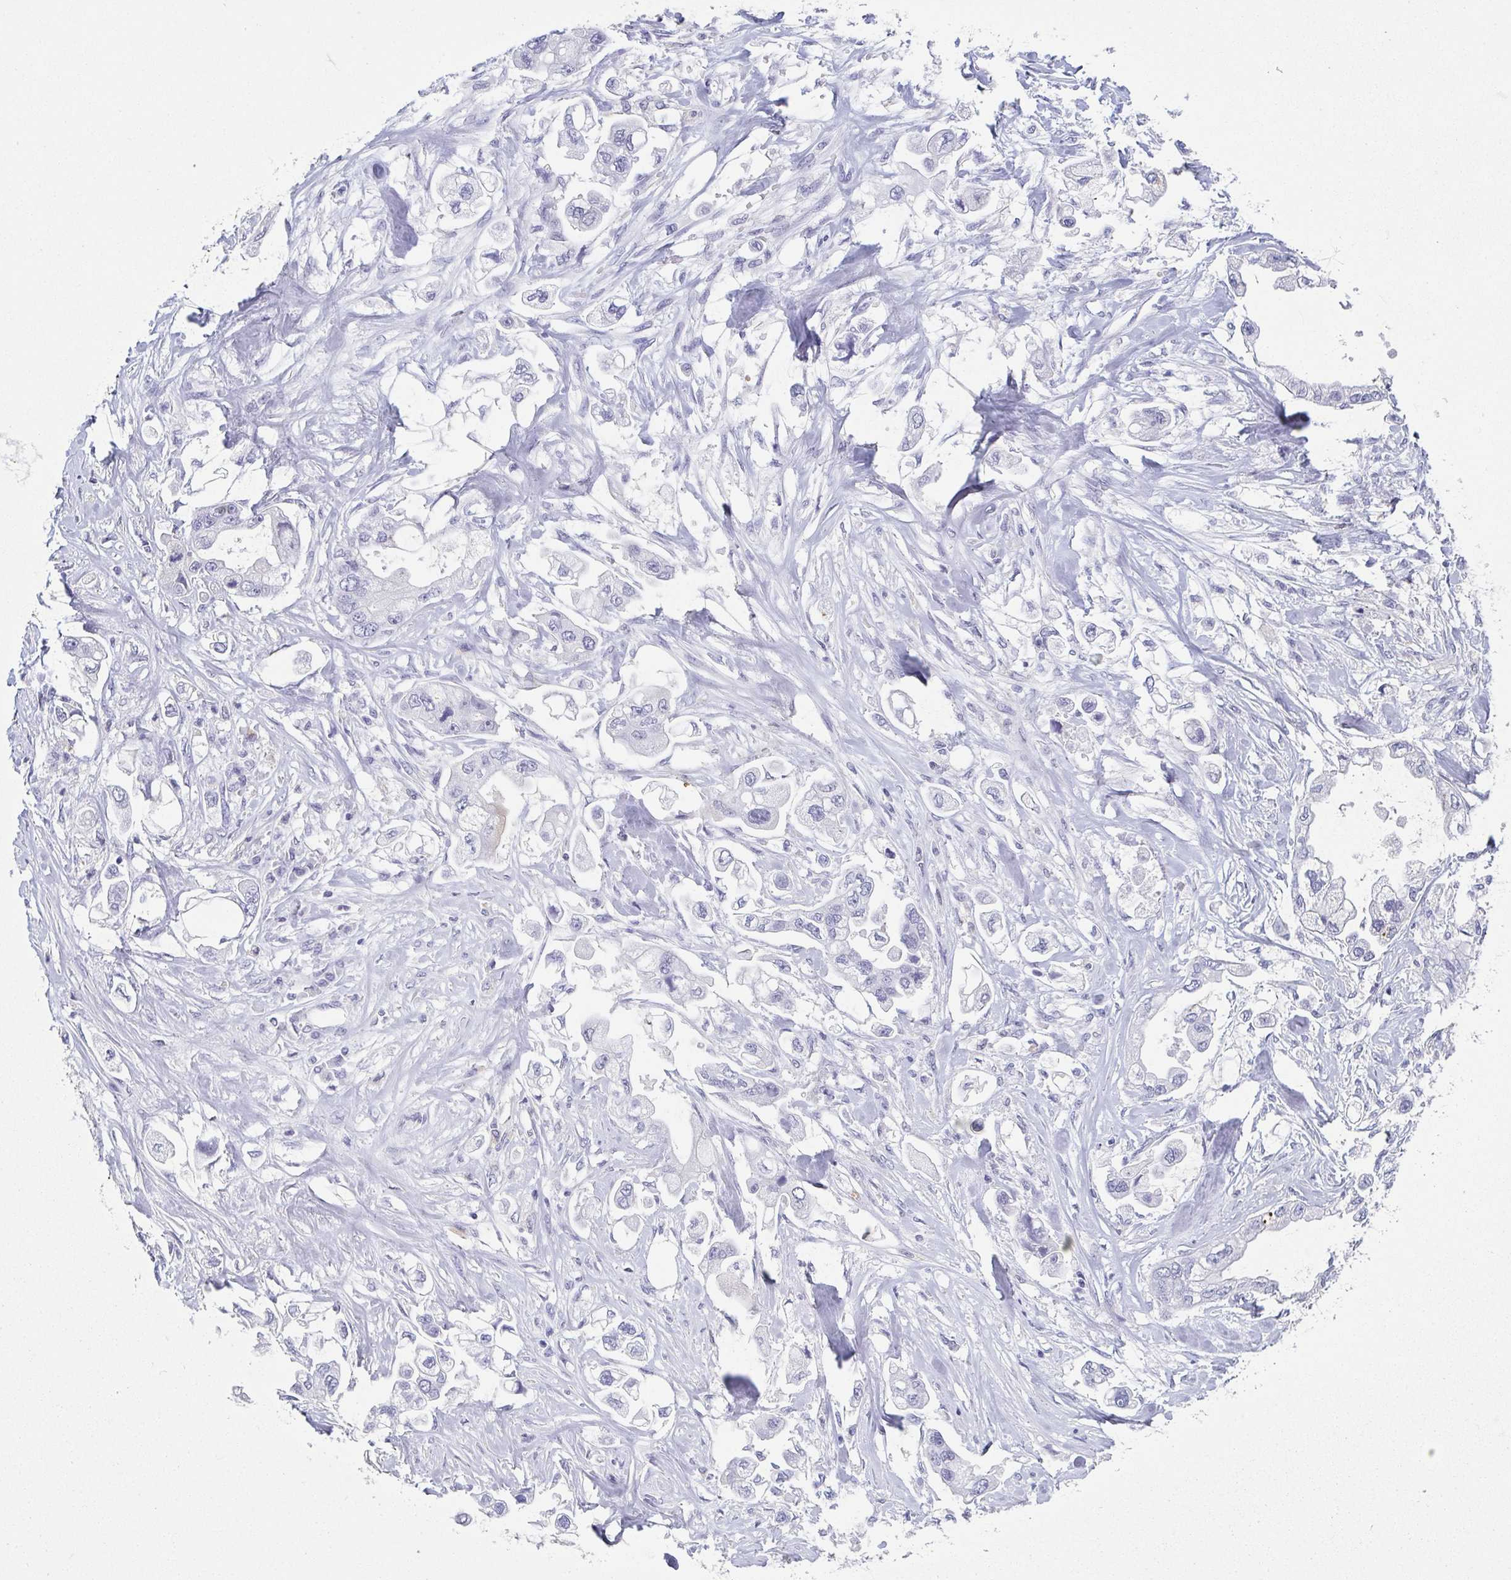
{"staining": {"intensity": "negative", "quantity": "none", "location": "none"}, "tissue": "stomach cancer", "cell_type": "Tumor cells", "image_type": "cancer", "snomed": [{"axis": "morphology", "description": "Adenocarcinoma, NOS"}, {"axis": "topography", "description": "Stomach"}], "caption": "Adenocarcinoma (stomach) was stained to show a protein in brown. There is no significant positivity in tumor cells.", "gene": "REG4", "patient": {"sex": "male", "age": 62}}